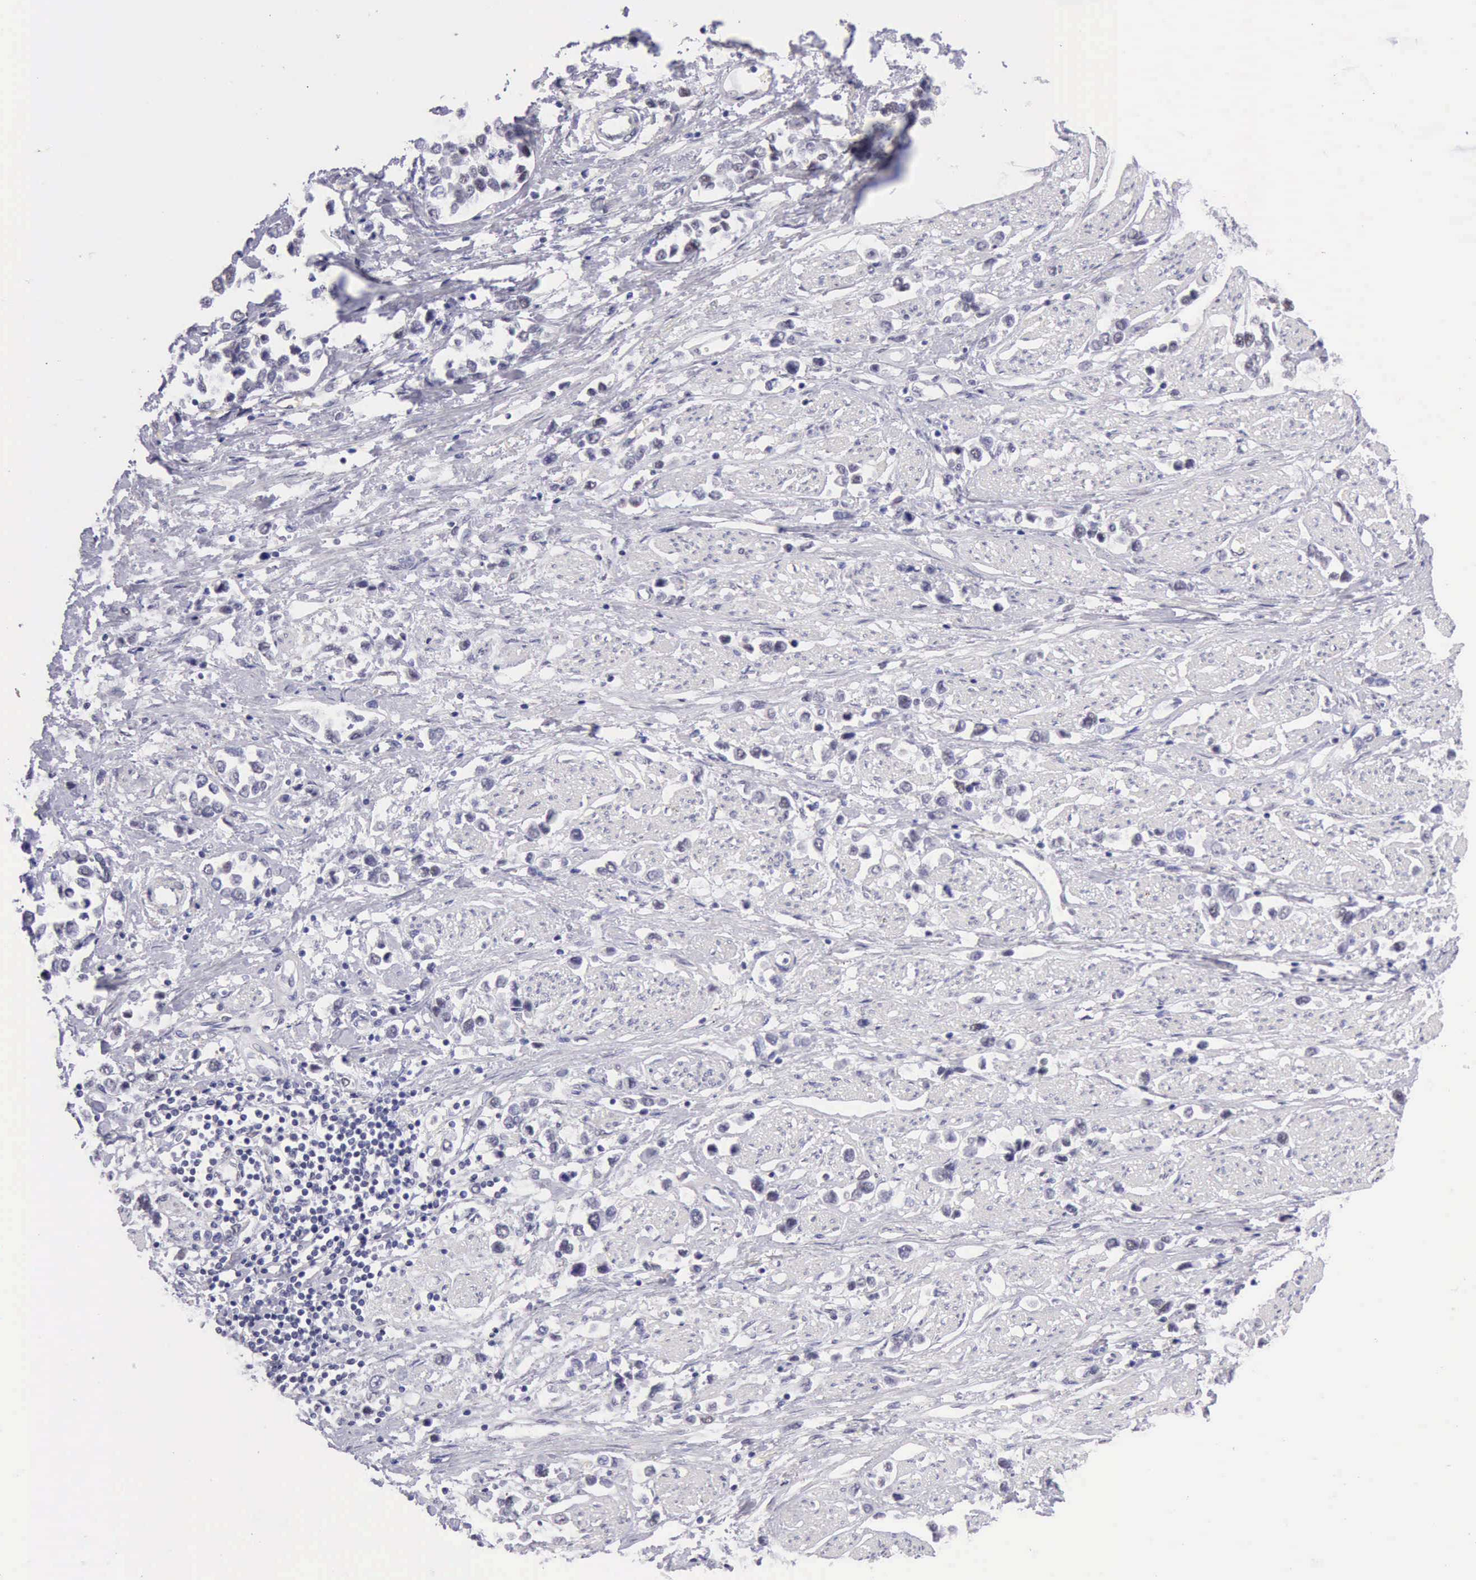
{"staining": {"intensity": "negative", "quantity": "none", "location": "none"}, "tissue": "stomach cancer", "cell_type": "Tumor cells", "image_type": "cancer", "snomed": [{"axis": "morphology", "description": "Adenocarcinoma, NOS"}, {"axis": "topography", "description": "Stomach, upper"}], "caption": "IHC image of human stomach cancer (adenocarcinoma) stained for a protein (brown), which reveals no expression in tumor cells.", "gene": "EP300", "patient": {"sex": "male", "age": 76}}